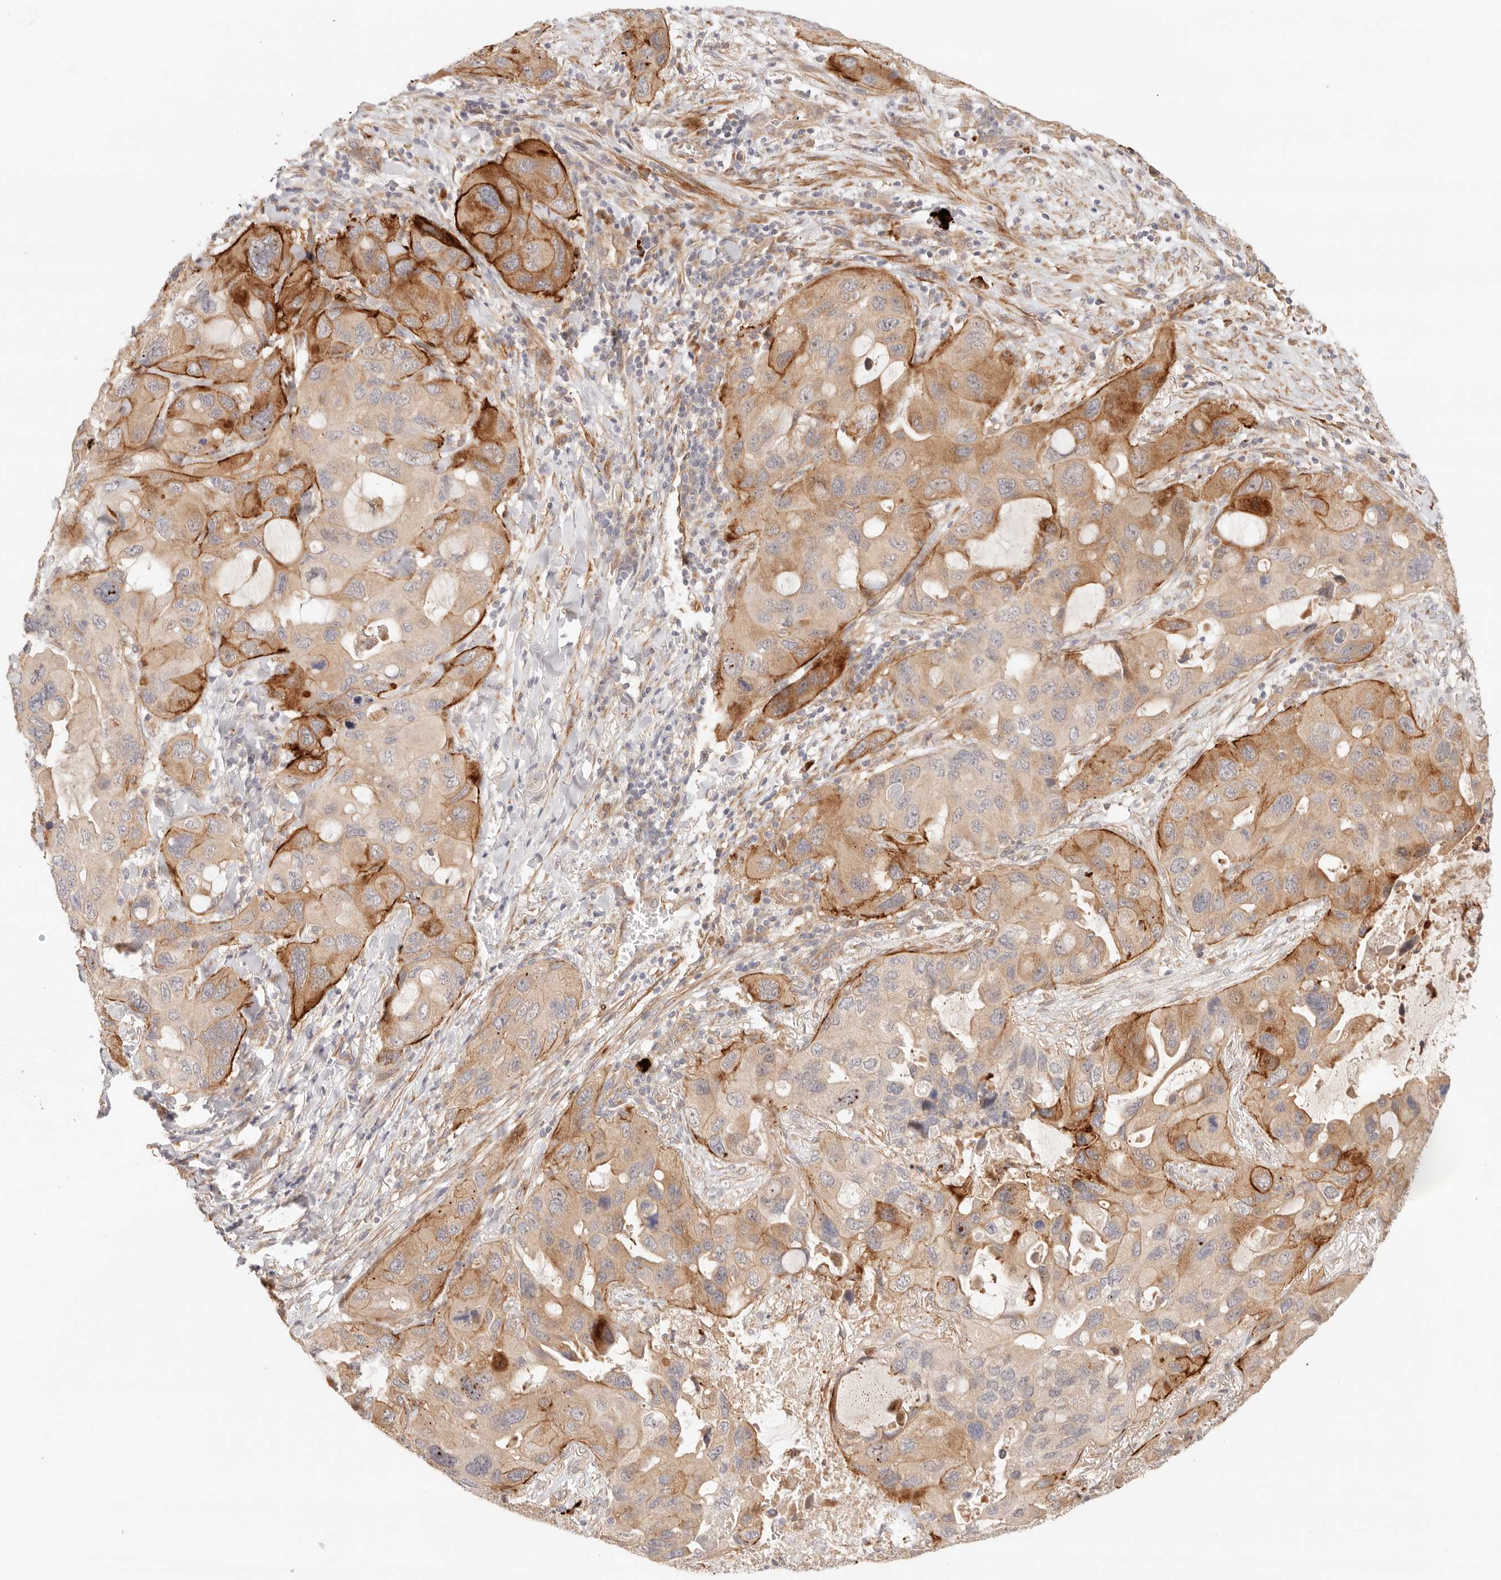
{"staining": {"intensity": "strong", "quantity": "25%-75%", "location": "cytoplasmic/membranous"}, "tissue": "lung cancer", "cell_type": "Tumor cells", "image_type": "cancer", "snomed": [{"axis": "morphology", "description": "Squamous cell carcinoma, NOS"}, {"axis": "topography", "description": "Lung"}], "caption": "There is high levels of strong cytoplasmic/membranous staining in tumor cells of lung cancer (squamous cell carcinoma), as demonstrated by immunohistochemical staining (brown color).", "gene": "IL1R2", "patient": {"sex": "female", "age": 73}}